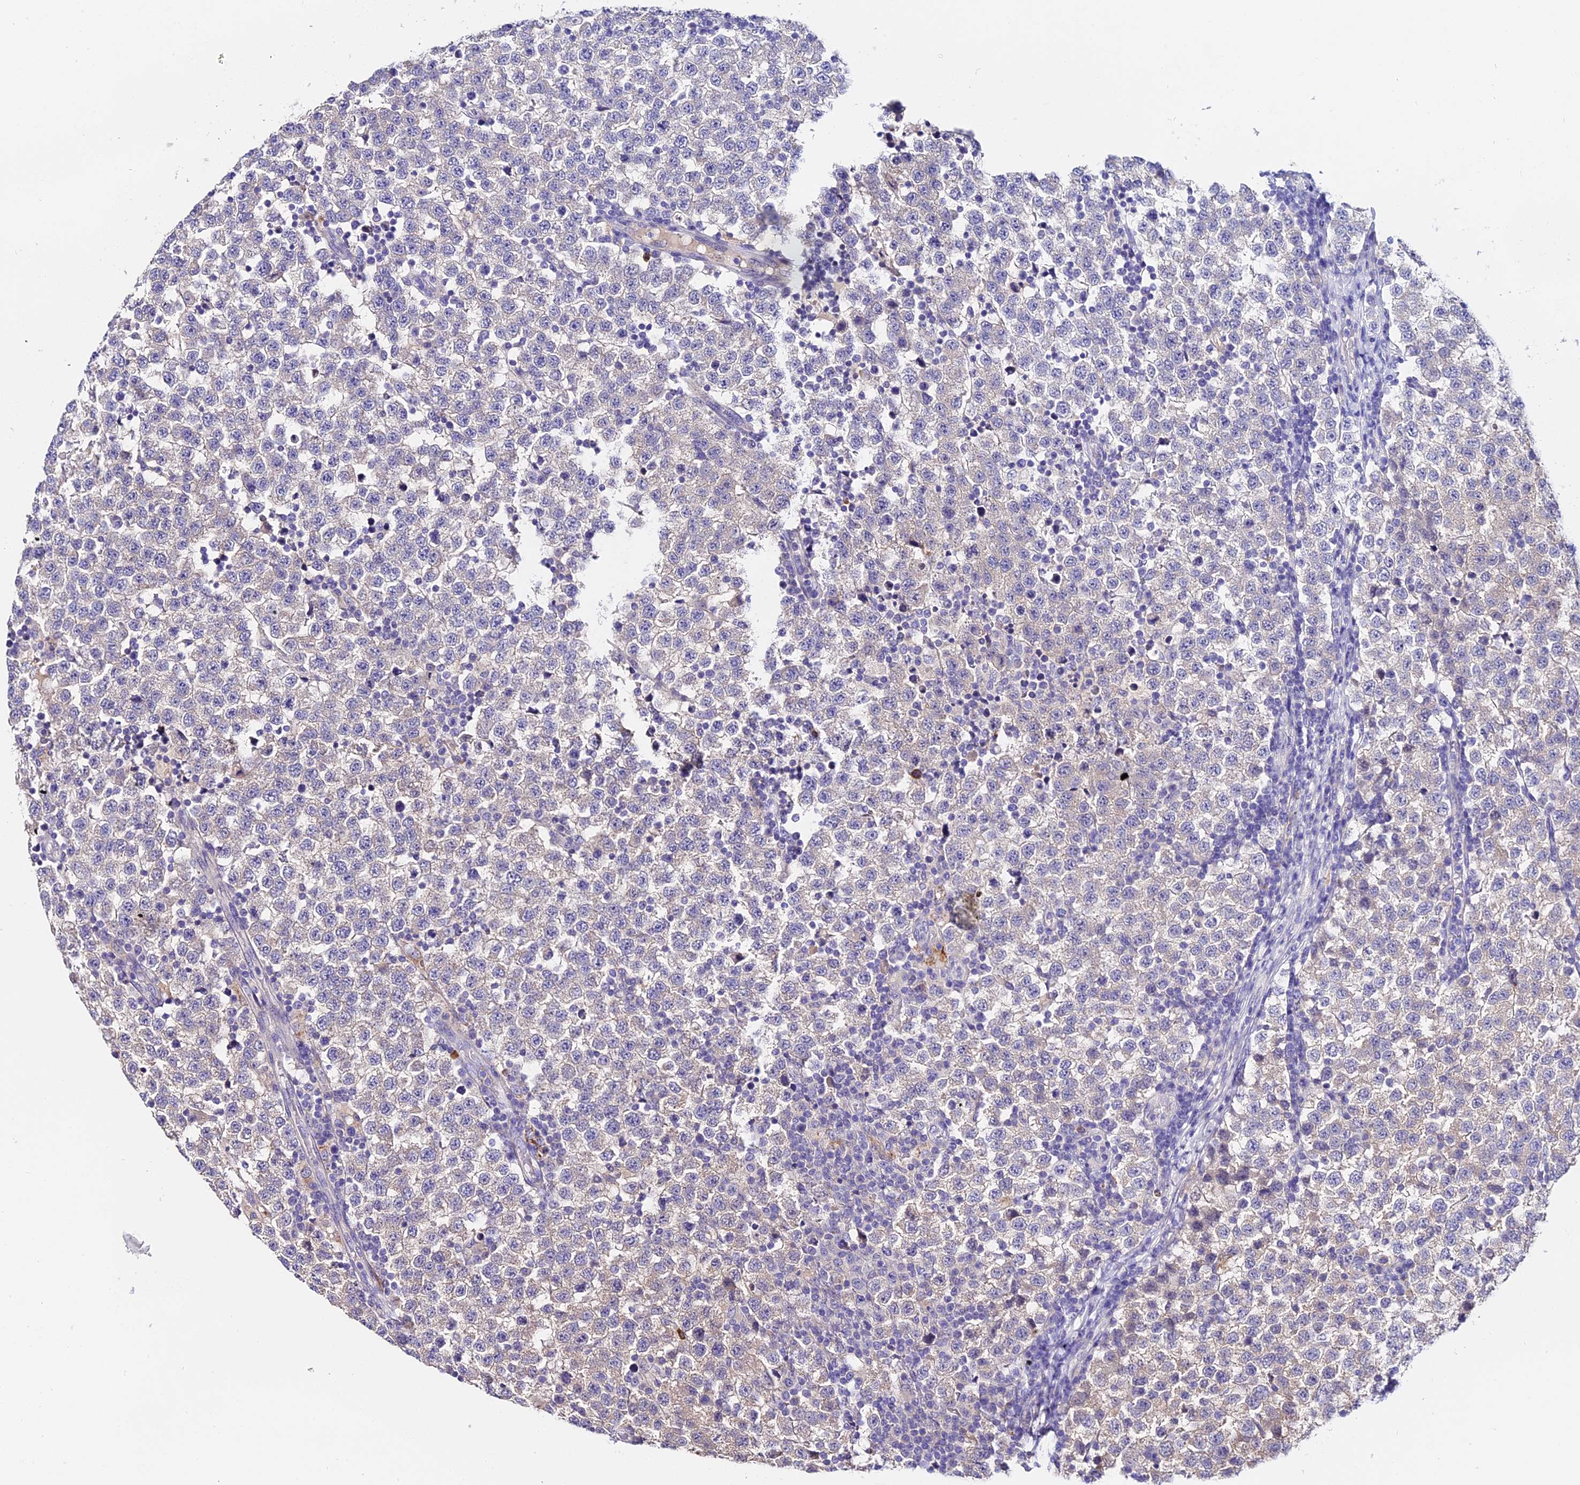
{"staining": {"intensity": "negative", "quantity": "none", "location": "none"}, "tissue": "testis cancer", "cell_type": "Tumor cells", "image_type": "cancer", "snomed": [{"axis": "morphology", "description": "Seminoma, NOS"}, {"axis": "topography", "description": "Testis"}], "caption": "This is a image of IHC staining of testis cancer (seminoma), which shows no staining in tumor cells.", "gene": "LYPD6", "patient": {"sex": "male", "age": 34}}